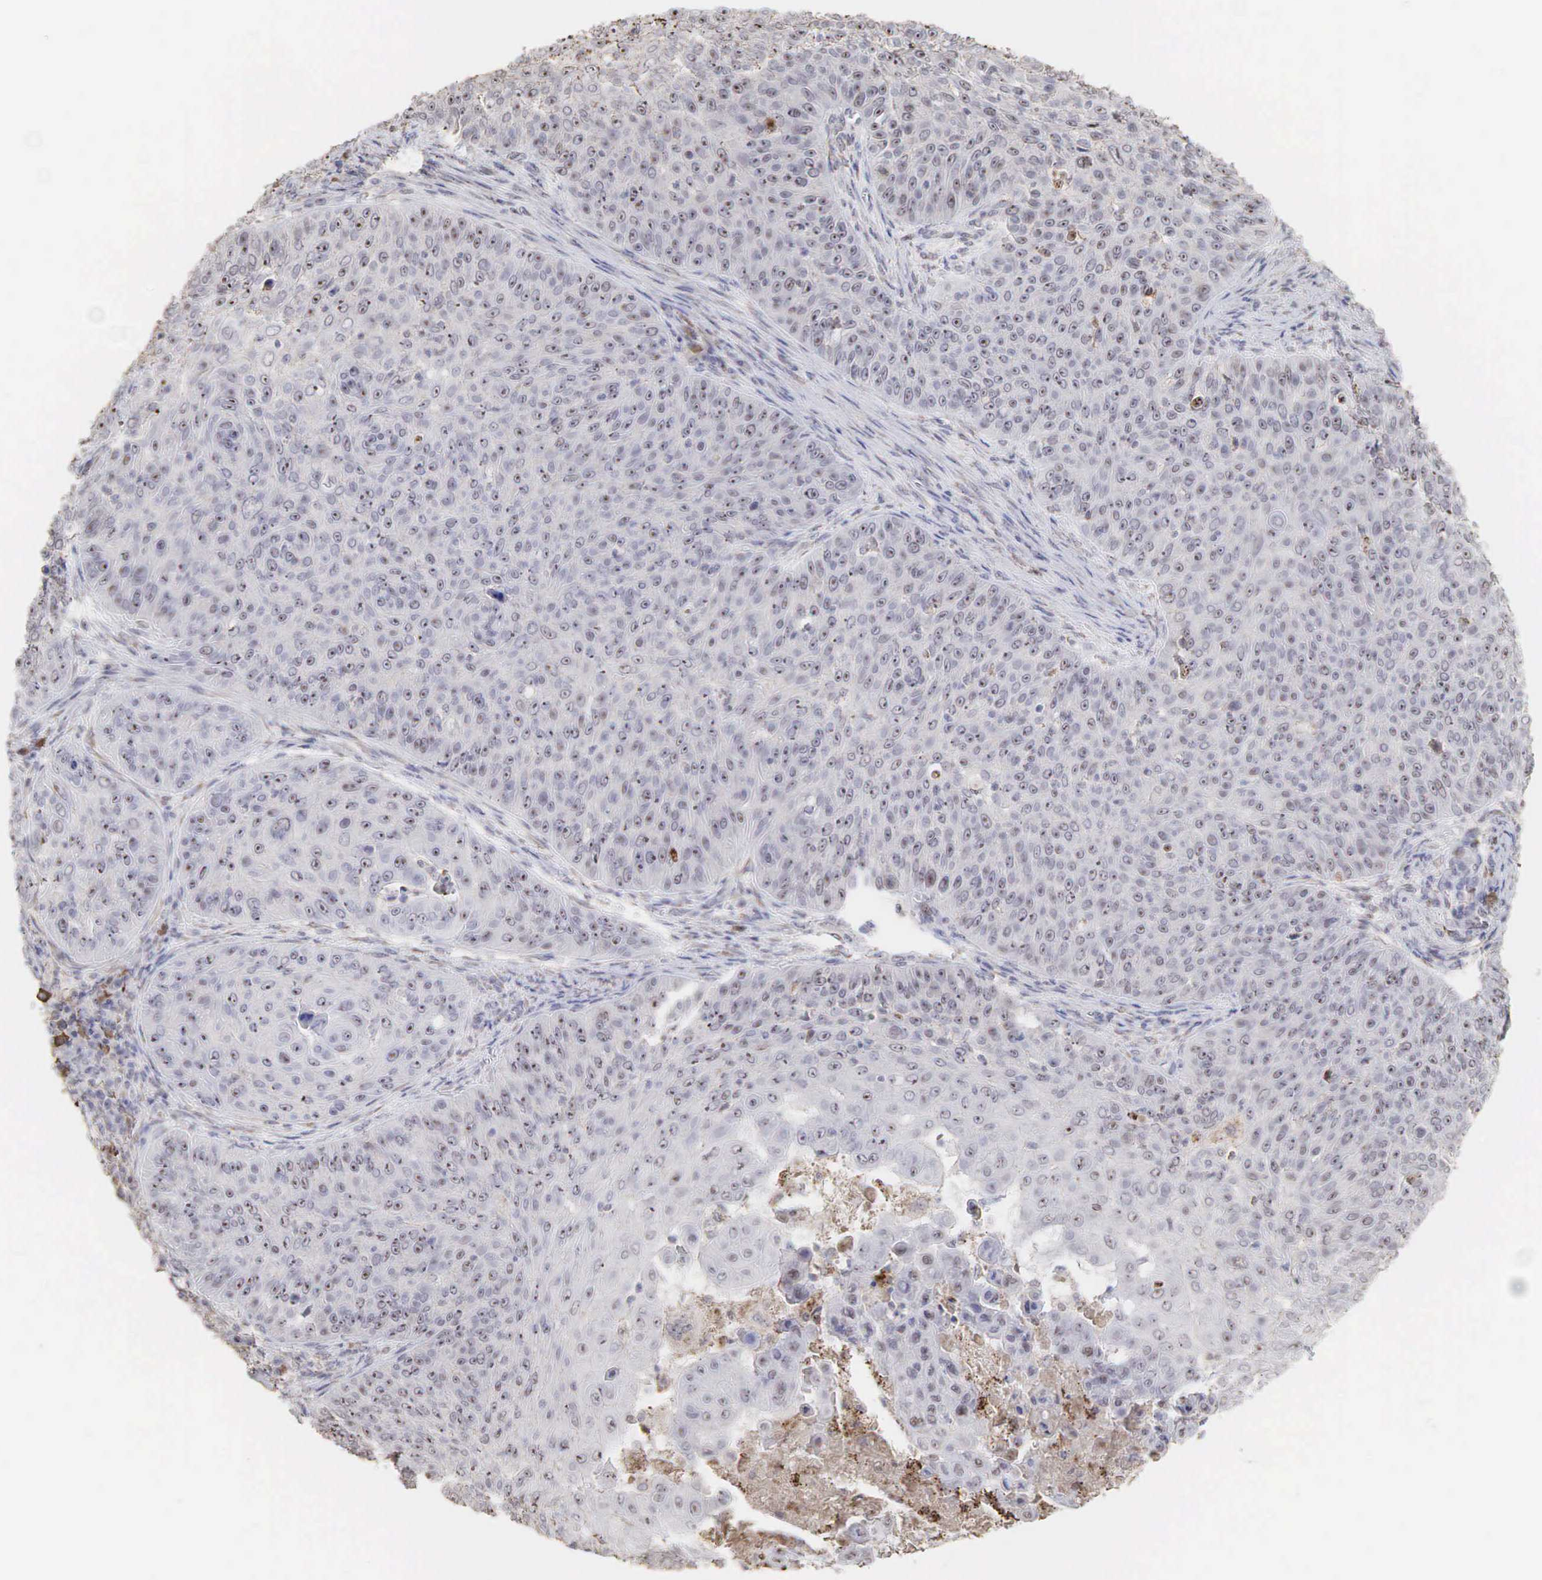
{"staining": {"intensity": "moderate", "quantity": "25%-75%", "location": "cytoplasmic/membranous,nuclear"}, "tissue": "skin cancer", "cell_type": "Tumor cells", "image_type": "cancer", "snomed": [{"axis": "morphology", "description": "Squamous cell carcinoma, NOS"}, {"axis": "topography", "description": "Skin"}], "caption": "IHC of human squamous cell carcinoma (skin) exhibits medium levels of moderate cytoplasmic/membranous and nuclear expression in approximately 25%-75% of tumor cells. (Stains: DAB in brown, nuclei in blue, Microscopy: brightfield microscopy at high magnification).", "gene": "DKC1", "patient": {"sex": "male", "age": 82}}